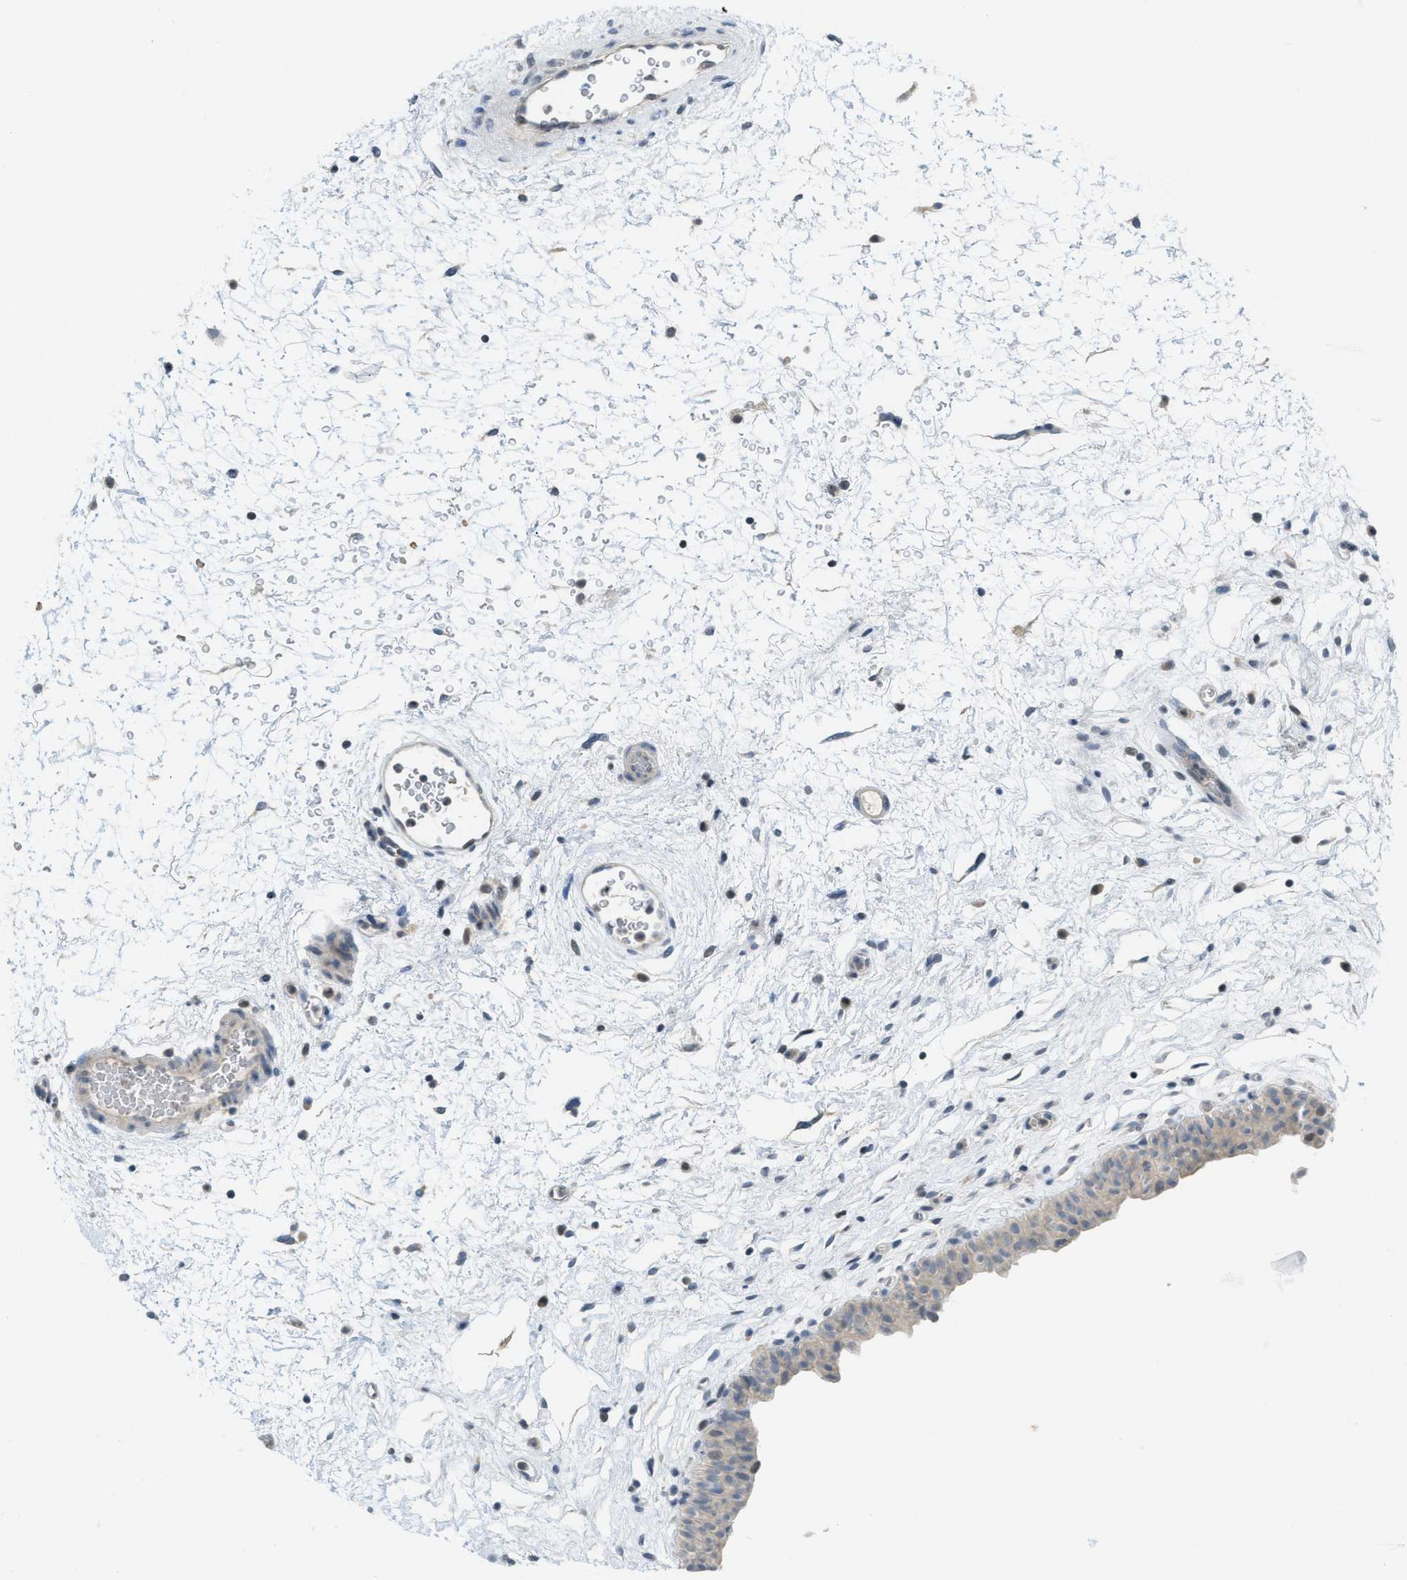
{"staining": {"intensity": "weak", "quantity": "25%-75%", "location": "cytoplasmic/membranous"}, "tissue": "urinary bladder", "cell_type": "Urothelial cells", "image_type": "normal", "snomed": [{"axis": "morphology", "description": "Normal tissue, NOS"}, {"axis": "topography", "description": "Urinary bladder"}], "caption": "Urothelial cells reveal weak cytoplasmic/membranous positivity in about 25%-75% of cells in normal urinary bladder. (DAB (3,3'-diaminobenzidine) IHC with brightfield microscopy, high magnification).", "gene": "TXNDC2", "patient": {"sex": "male", "age": 46}}